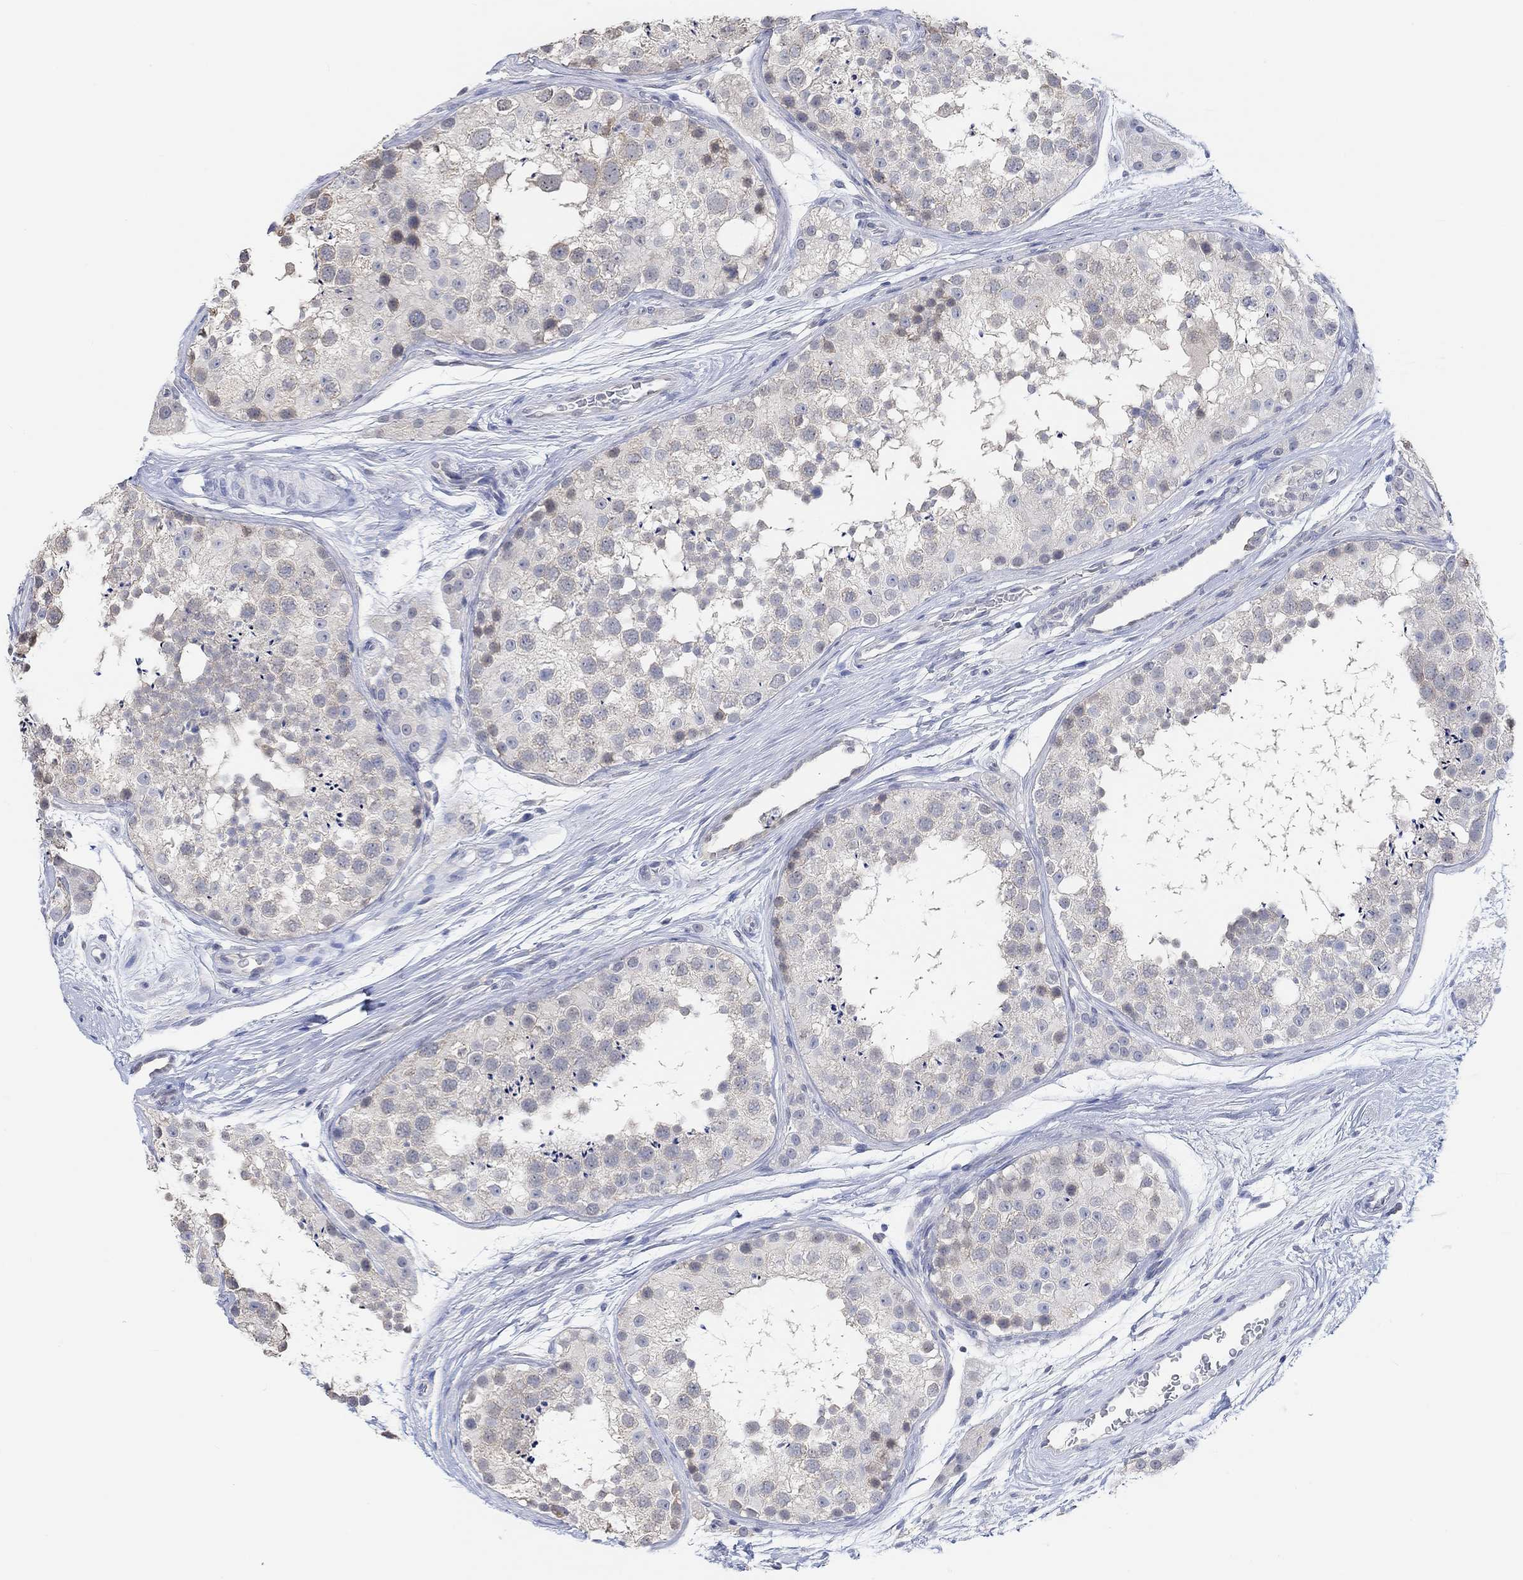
{"staining": {"intensity": "negative", "quantity": "none", "location": "none"}, "tissue": "testis", "cell_type": "Cells in seminiferous ducts", "image_type": "normal", "snomed": [{"axis": "morphology", "description": "Normal tissue, NOS"}, {"axis": "topography", "description": "Testis"}], "caption": "Photomicrograph shows no protein positivity in cells in seminiferous ducts of benign testis.", "gene": "MUC1", "patient": {"sex": "male", "age": 41}}